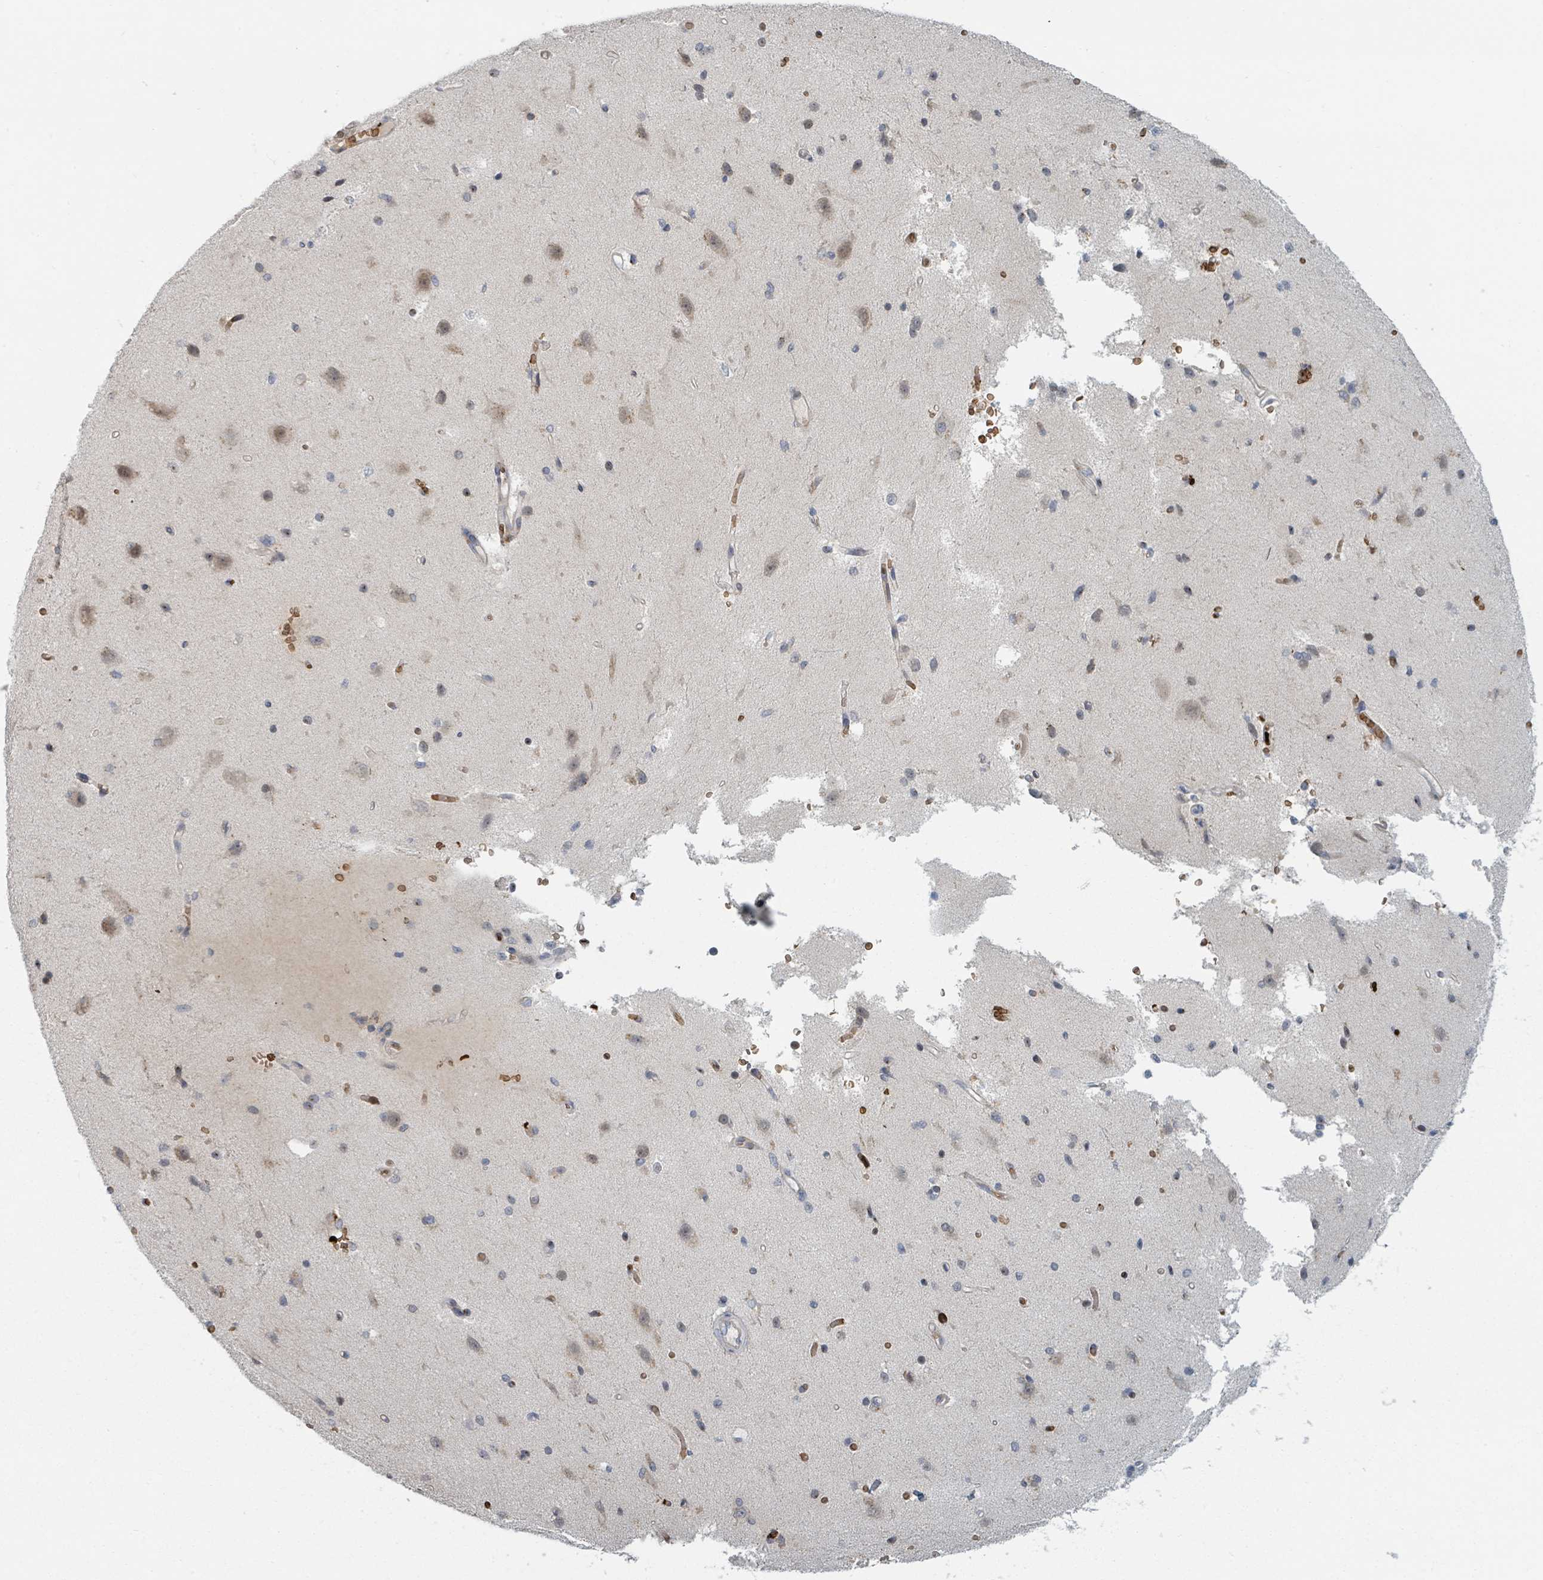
{"staining": {"intensity": "negative", "quantity": "none", "location": "none"}, "tissue": "cerebral cortex", "cell_type": "Endothelial cells", "image_type": "normal", "snomed": [{"axis": "morphology", "description": "Normal tissue, NOS"}, {"axis": "morphology", "description": "Inflammation, NOS"}, {"axis": "topography", "description": "Cerebral cortex"}], "caption": "There is no significant expression in endothelial cells of cerebral cortex.", "gene": "TRPC4AP", "patient": {"sex": "male", "age": 6}}